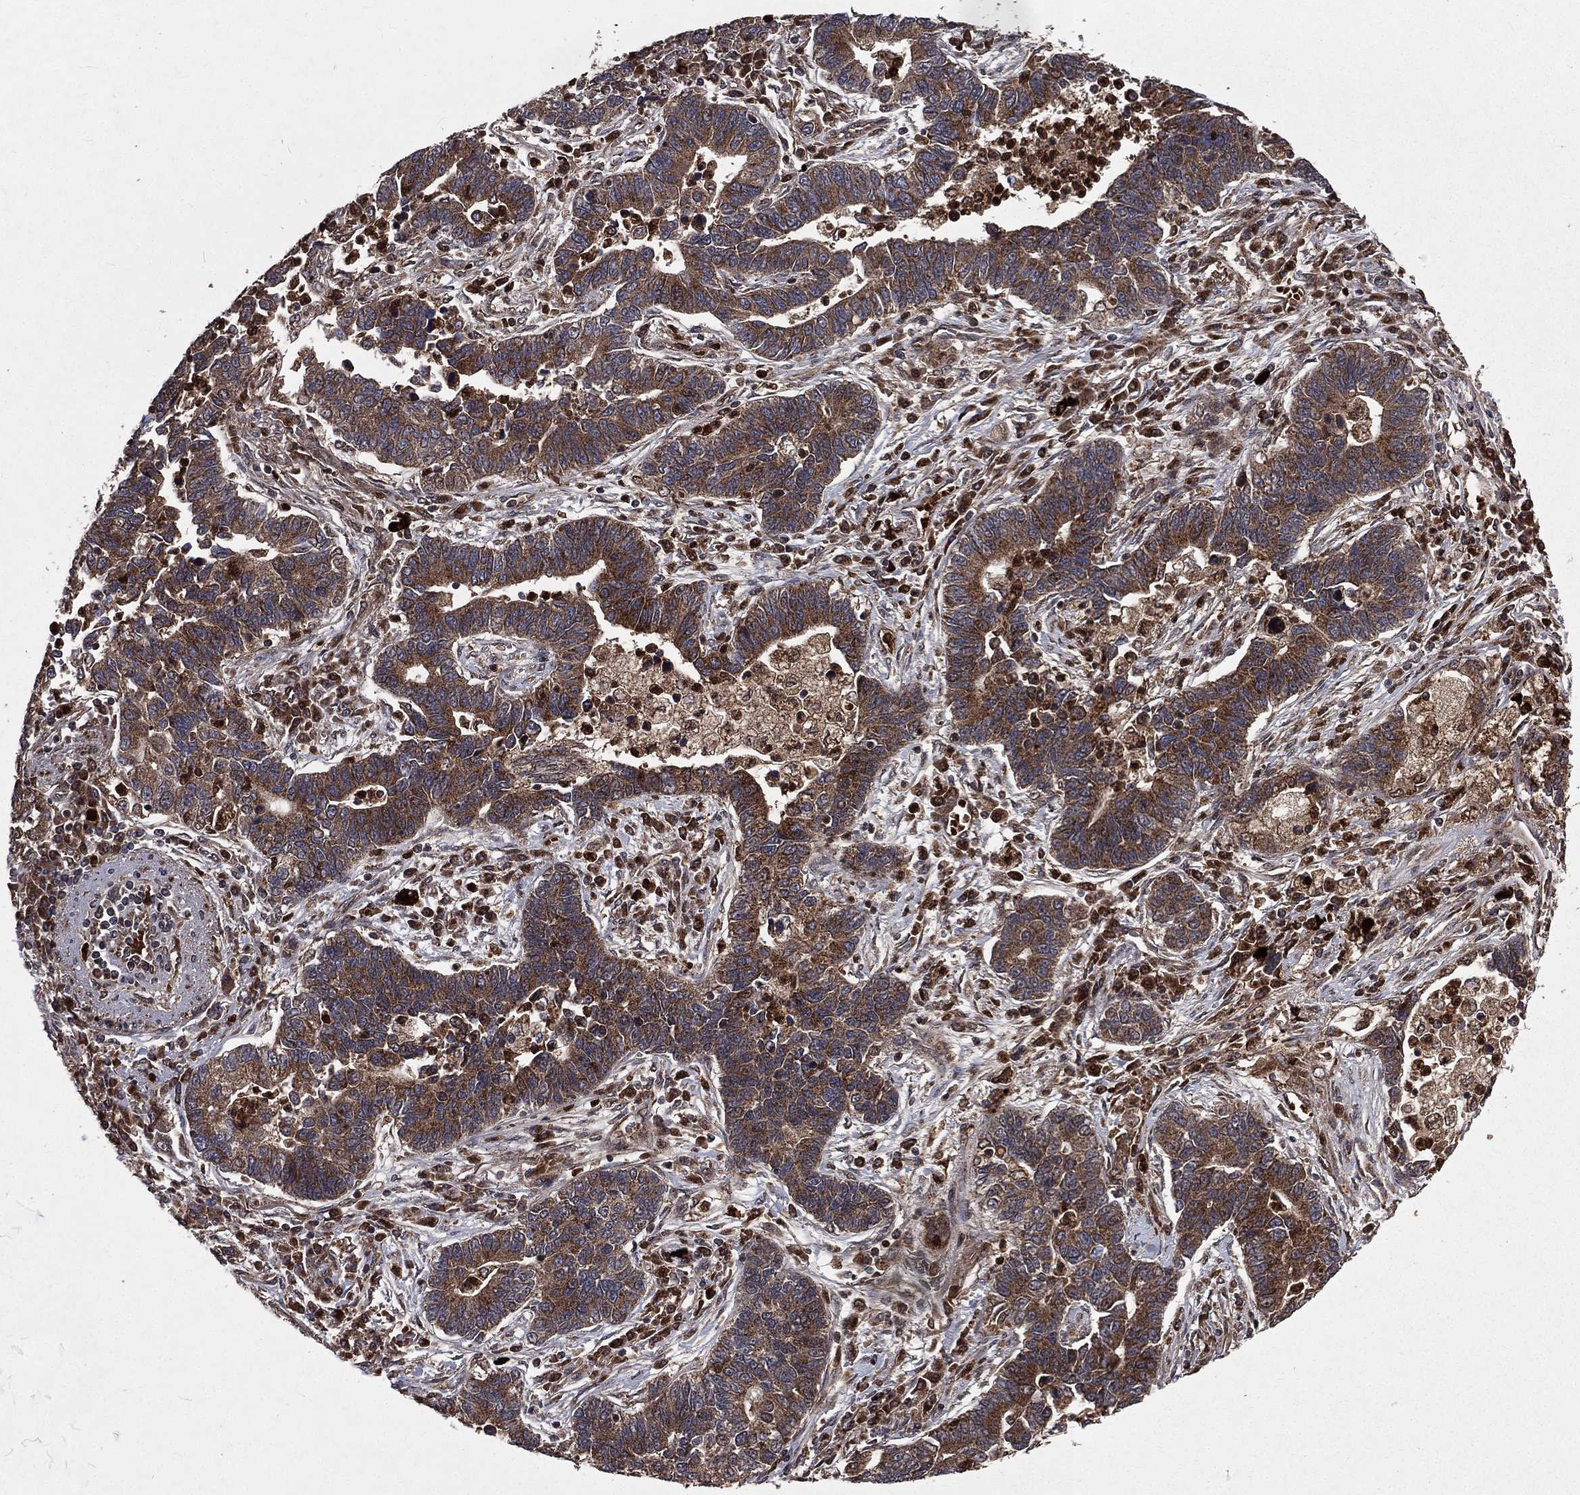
{"staining": {"intensity": "moderate", "quantity": ">75%", "location": "cytoplasmic/membranous"}, "tissue": "lung cancer", "cell_type": "Tumor cells", "image_type": "cancer", "snomed": [{"axis": "morphology", "description": "Adenocarcinoma, NOS"}, {"axis": "topography", "description": "Lung"}], "caption": "This histopathology image reveals immunohistochemistry staining of lung cancer, with medium moderate cytoplasmic/membranous expression in approximately >75% of tumor cells.", "gene": "LENG8", "patient": {"sex": "female", "age": 57}}